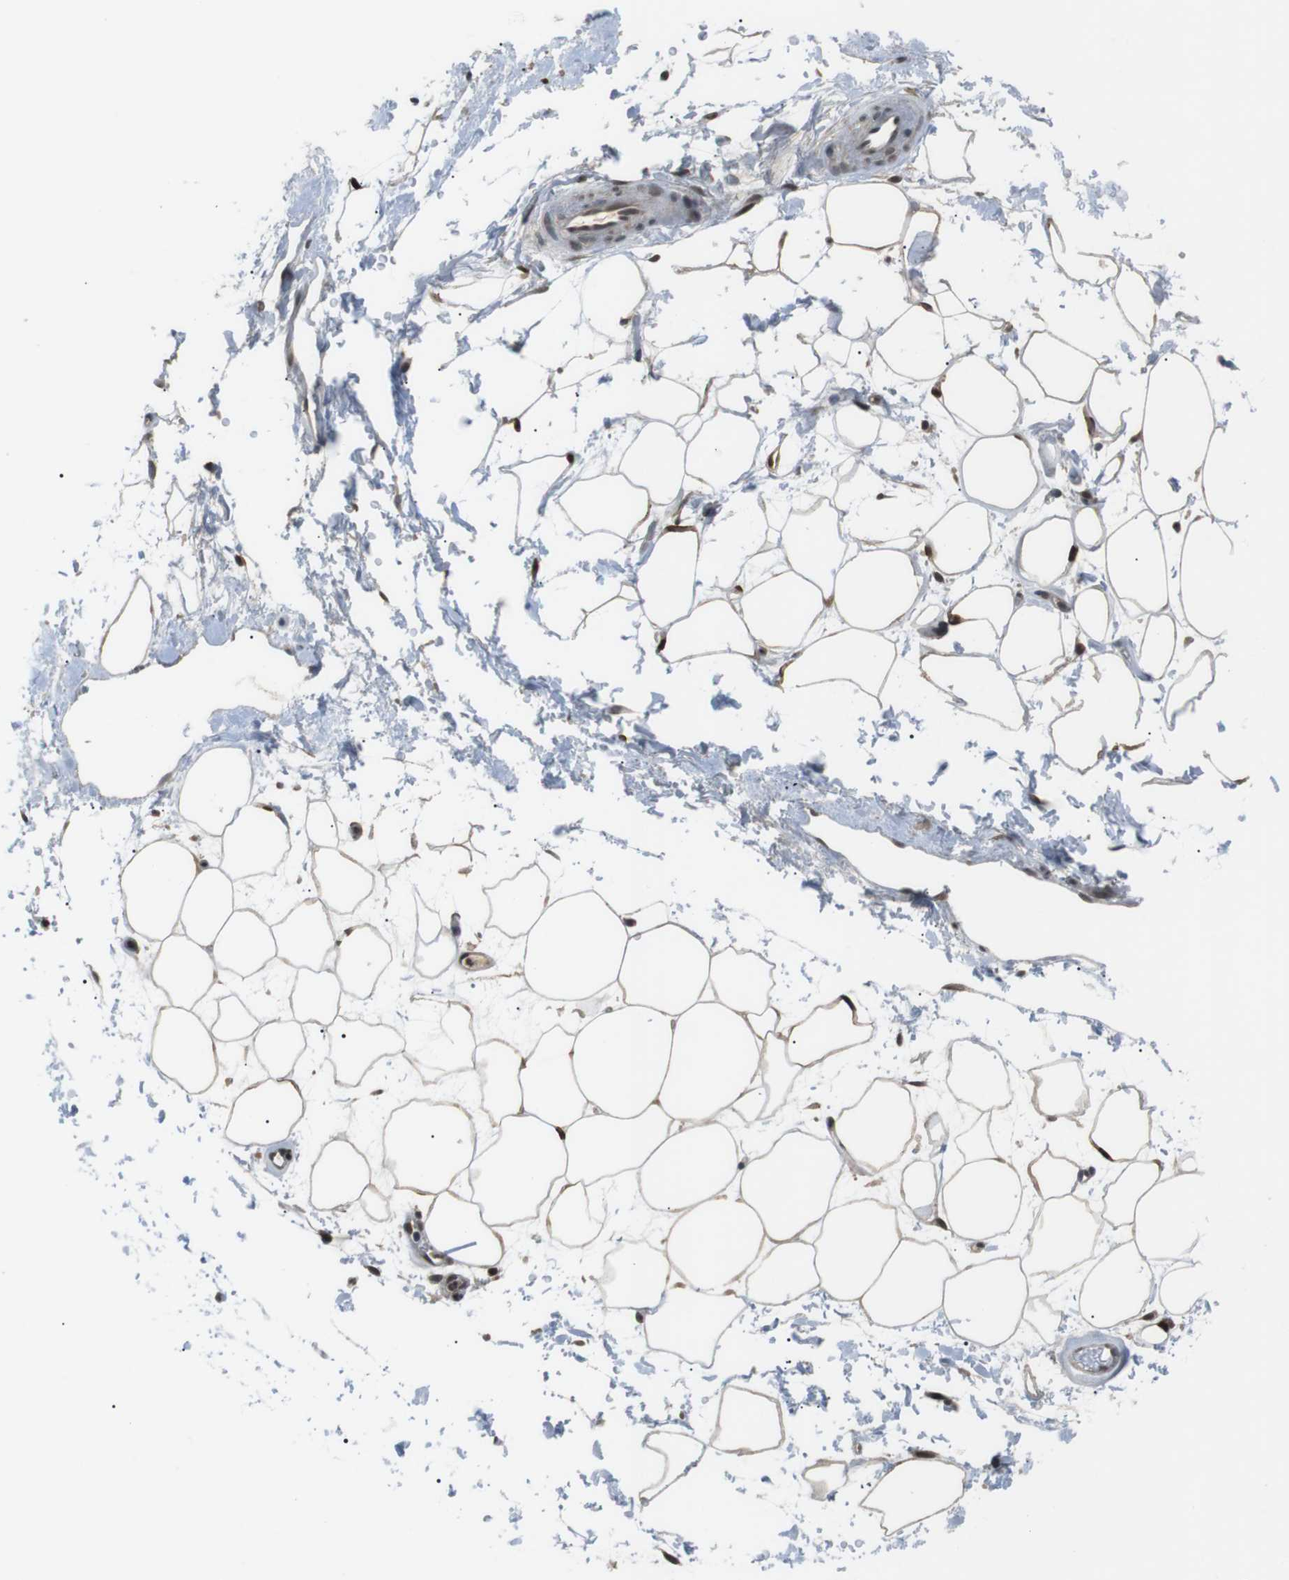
{"staining": {"intensity": "moderate", "quantity": ">75%", "location": "cytoplasmic/membranous,nuclear"}, "tissue": "adipose tissue", "cell_type": "Adipocytes", "image_type": "normal", "snomed": [{"axis": "morphology", "description": "Normal tissue, NOS"}, {"axis": "topography", "description": "Soft tissue"}], "caption": "The micrograph reveals immunohistochemical staining of unremarkable adipose tissue. There is moderate cytoplasmic/membranous,nuclear staining is identified in approximately >75% of adipocytes.", "gene": "ORAI3", "patient": {"sex": "male", "age": 72}}